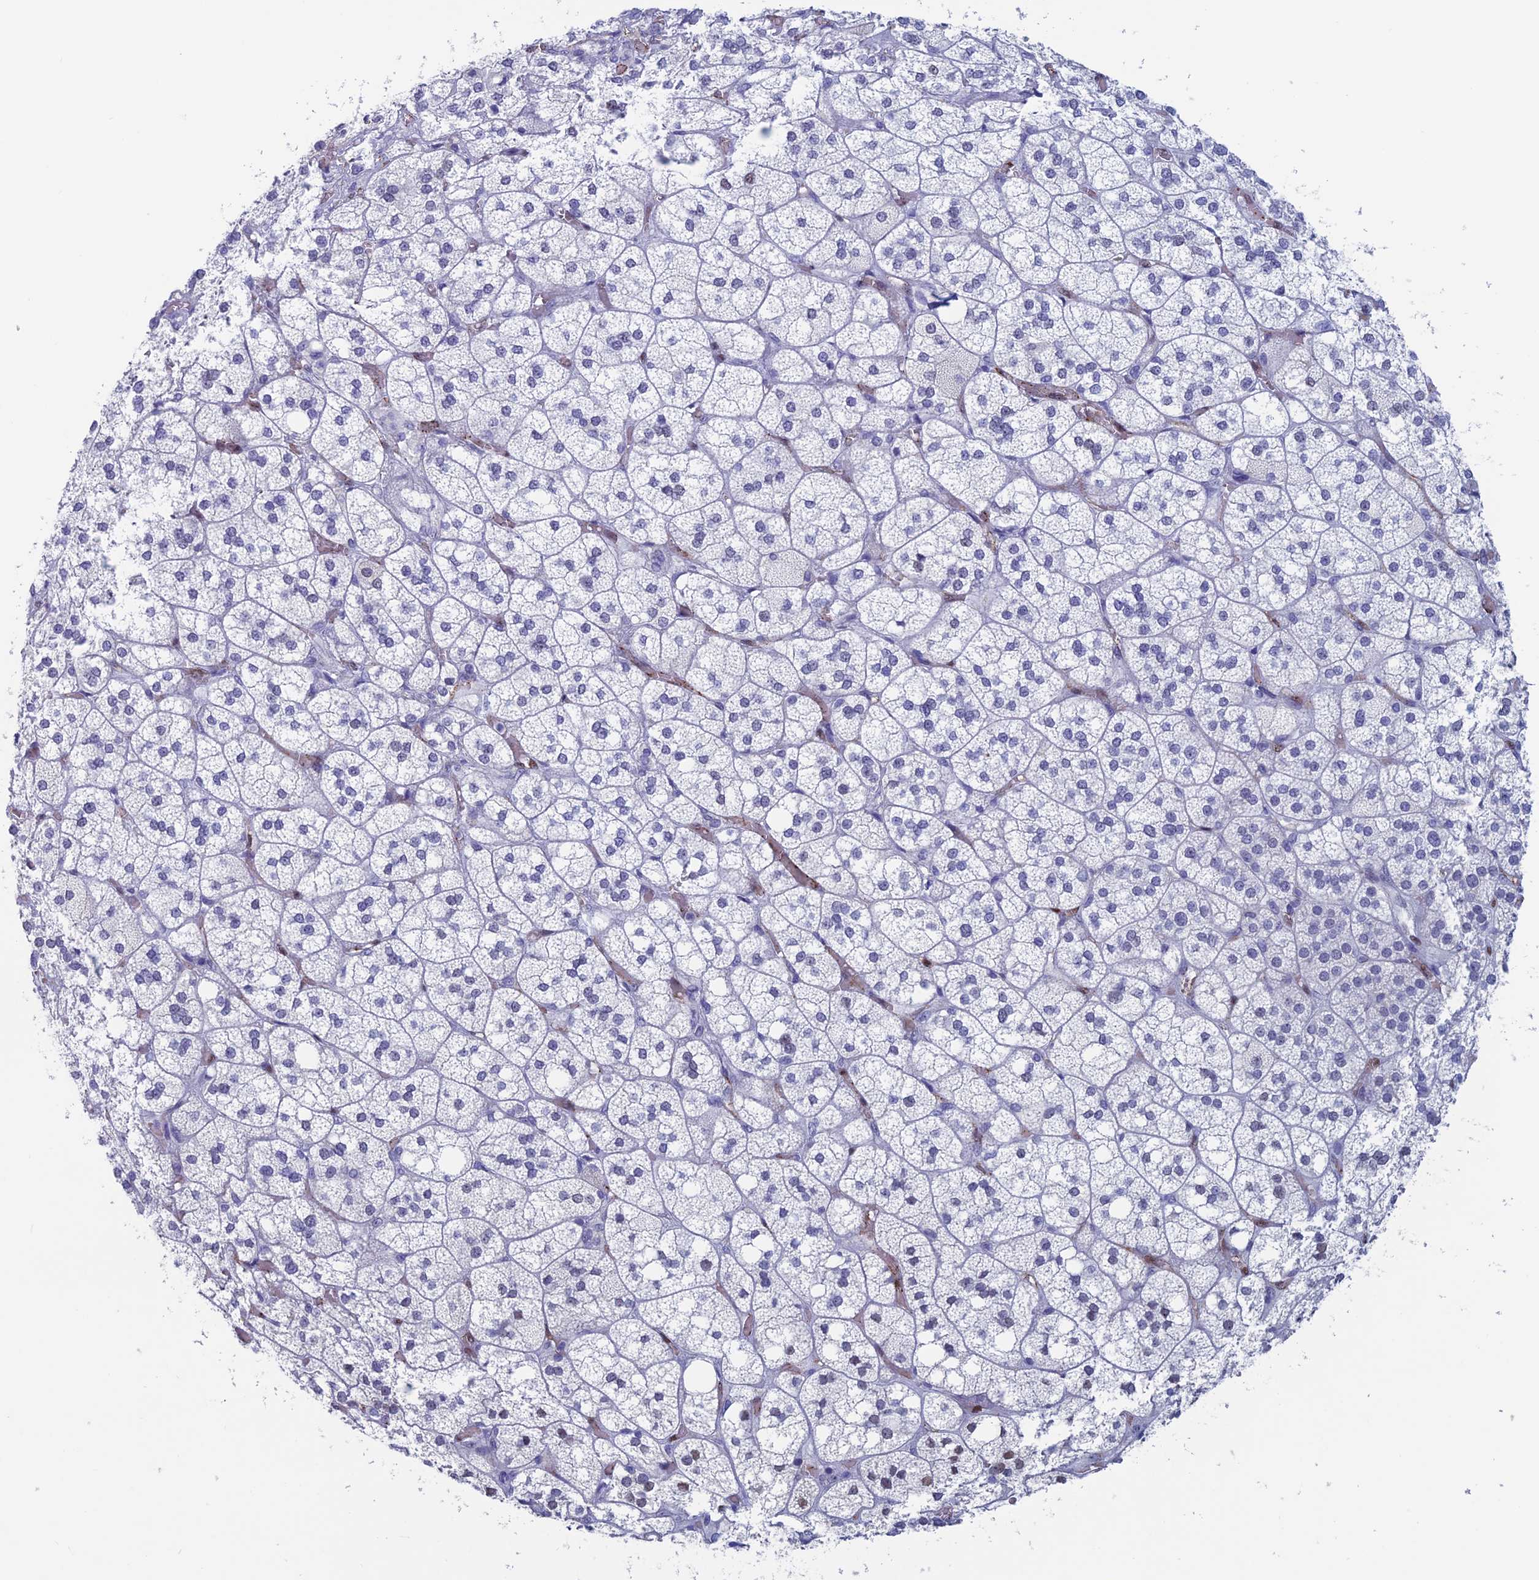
{"staining": {"intensity": "negative", "quantity": "none", "location": "none"}, "tissue": "adrenal gland", "cell_type": "Glandular cells", "image_type": "normal", "snomed": [{"axis": "morphology", "description": "Normal tissue, NOS"}, {"axis": "topography", "description": "Adrenal gland"}], "caption": "DAB immunohistochemical staining of normal human adrenal gland demonstrates no significant expression in glandular cells.", "gene": "NOL4L", "patient": {"sex": "male", "age": 61}}